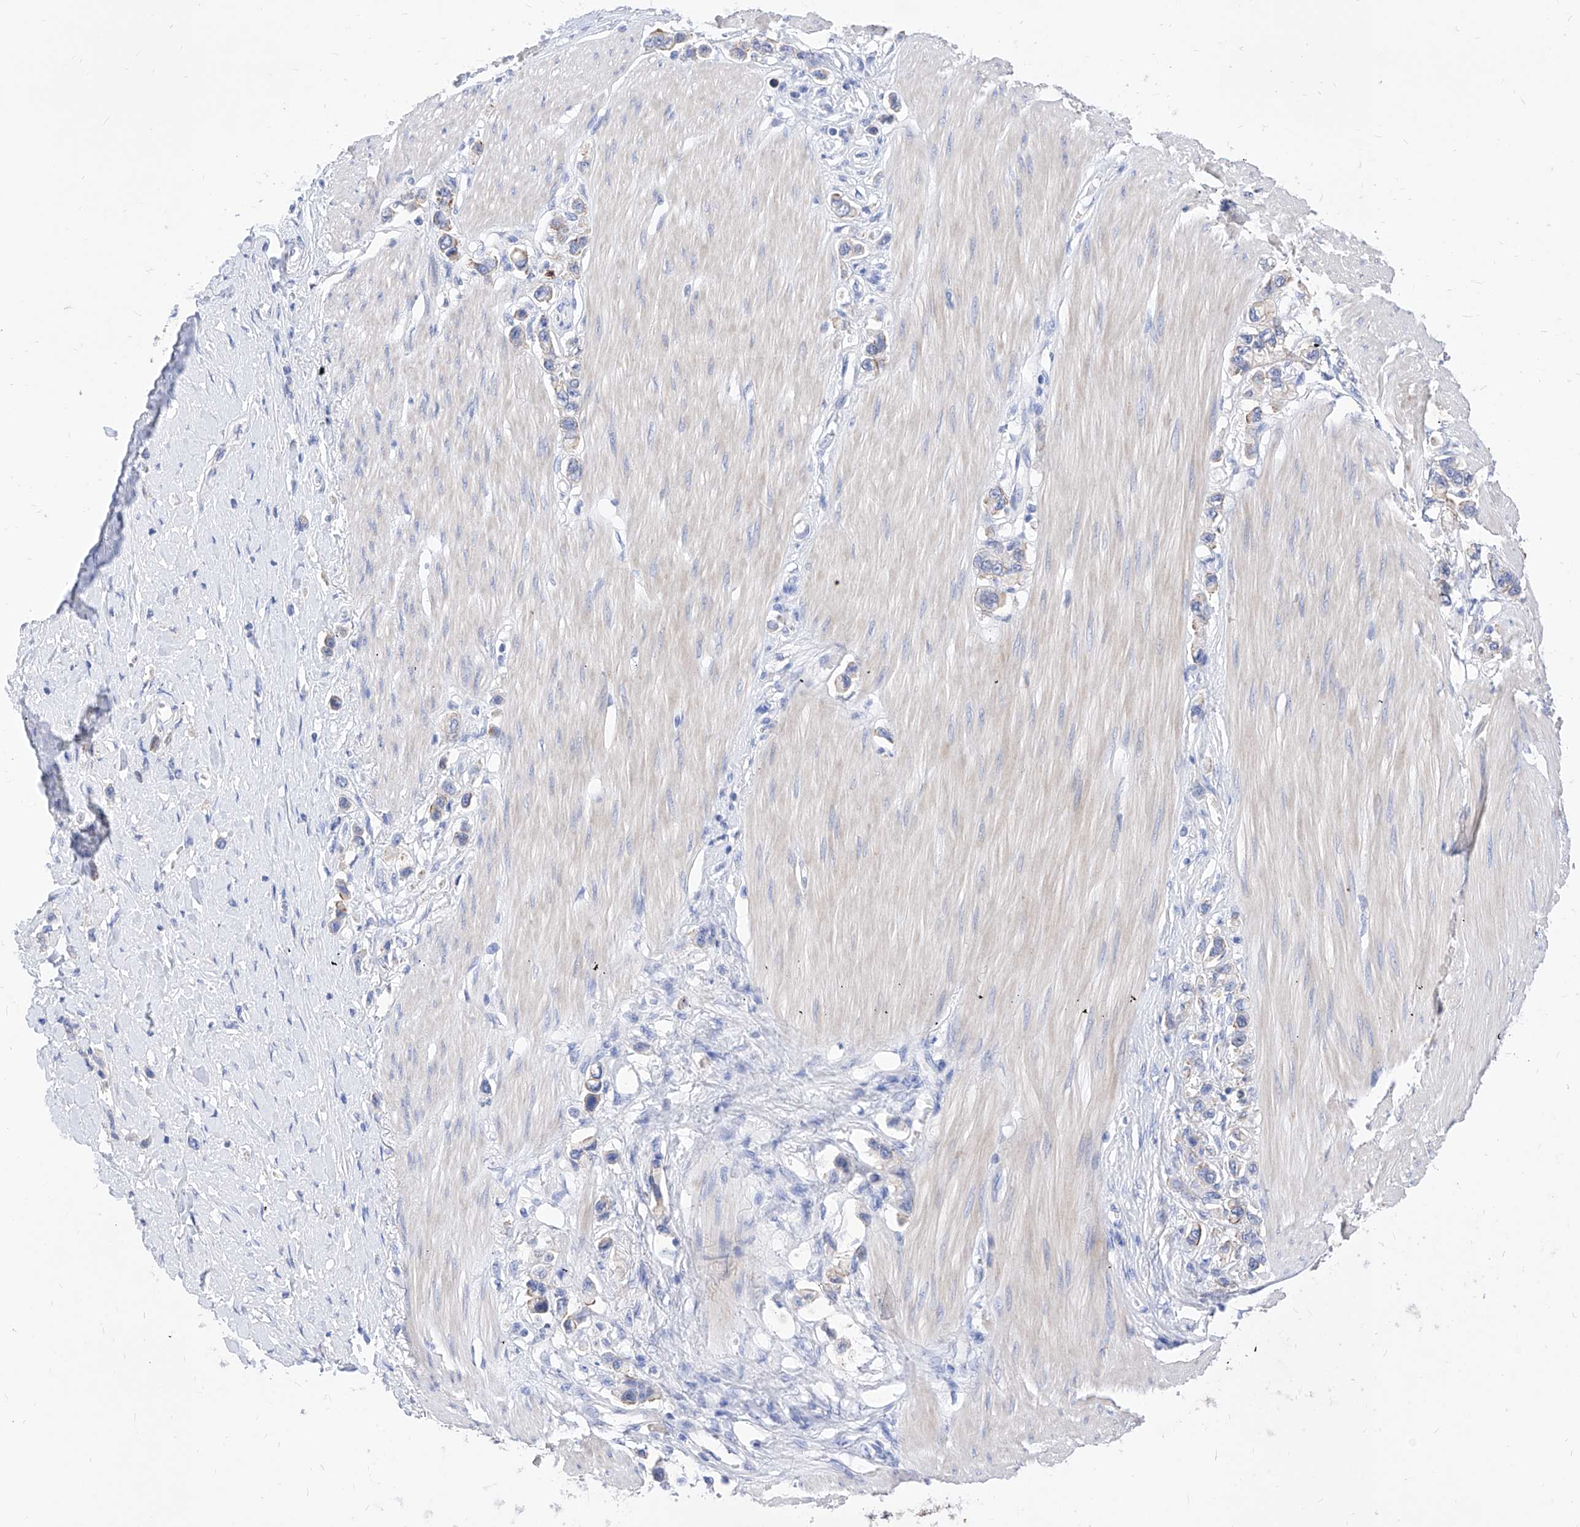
{"staining": {"intensity": "negative", "quantity": "none", "location": "none"}, "tissue": "stomach cancer", "cell_type": "Tumor cells", "image_type": "cancer", "snomed": [{"axis": "morphology", "description": "Adenocarcinoma, NOS"}, {"axis": "topography", "description": "Stomach"}], "caption": "This is an immunohistochemistry histopathology image of adenocarcinoma (stomach). There is no positivity in tumor cells.", "gene": "VAX1", "patient": {"sex": "female", "age": 65}}